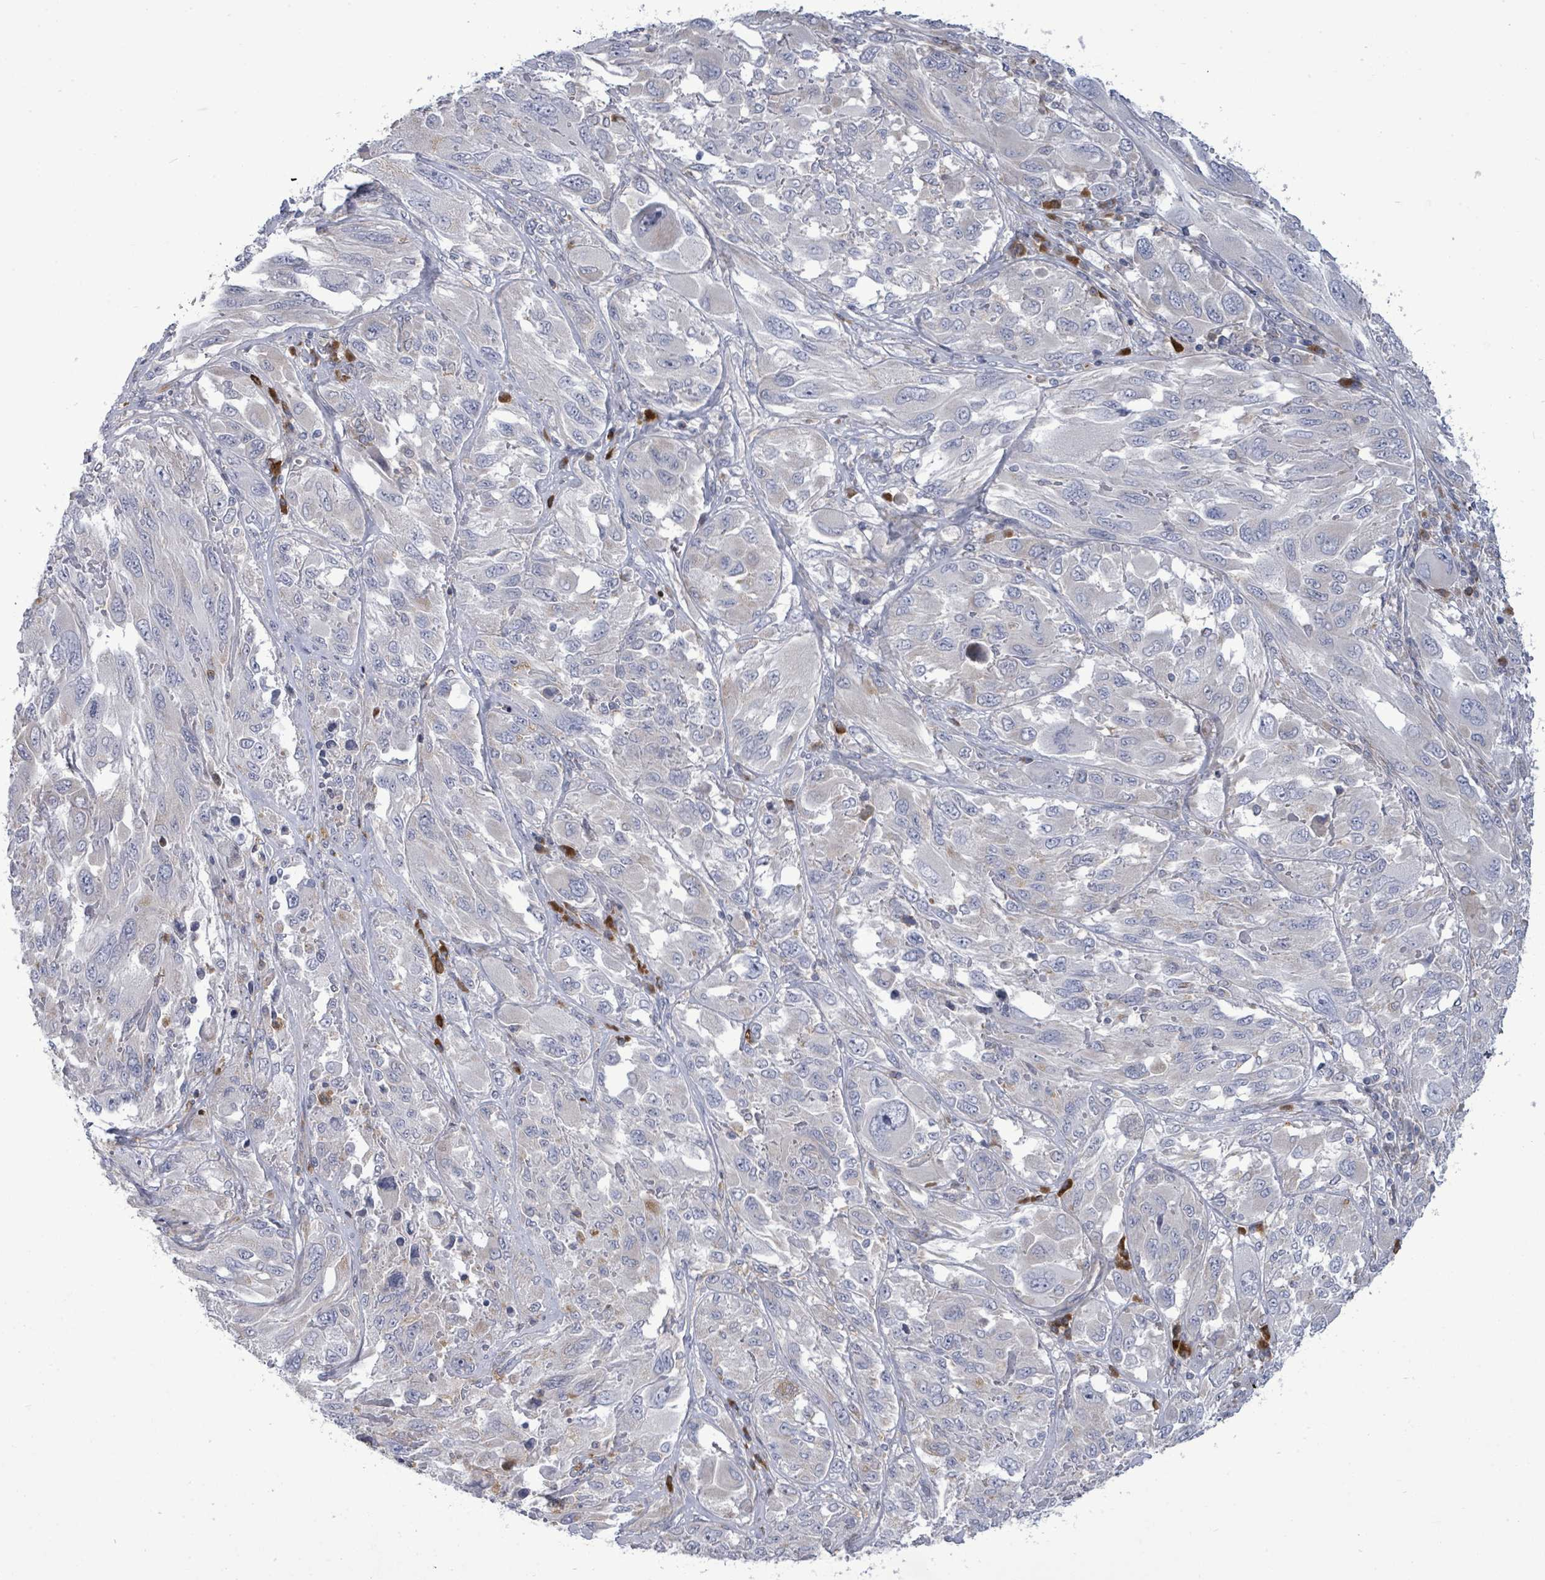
{"staining": {"intensity": "negative", "quantity": "none", "location": "none"}, "tissue": "melanoma", "cell_type": "Tumor cells", "image_type": "cancer", "snomed": [{"axis": "morphology", "description": "Malignant melanoma, NOS"}, {"axis": "topography", "description": "Skin"}], "caption": "Immunohistochemistry (IHC) of human melanoma demonstrates no staining in tumor cells. (DAB (3,3'-diaminobenzidine) immunohistochemistry (IHC) visualized using brightfield microscopy, high magnification).", "gene": "SAR1A", "patient": {"sex": "female", "age": 91}}